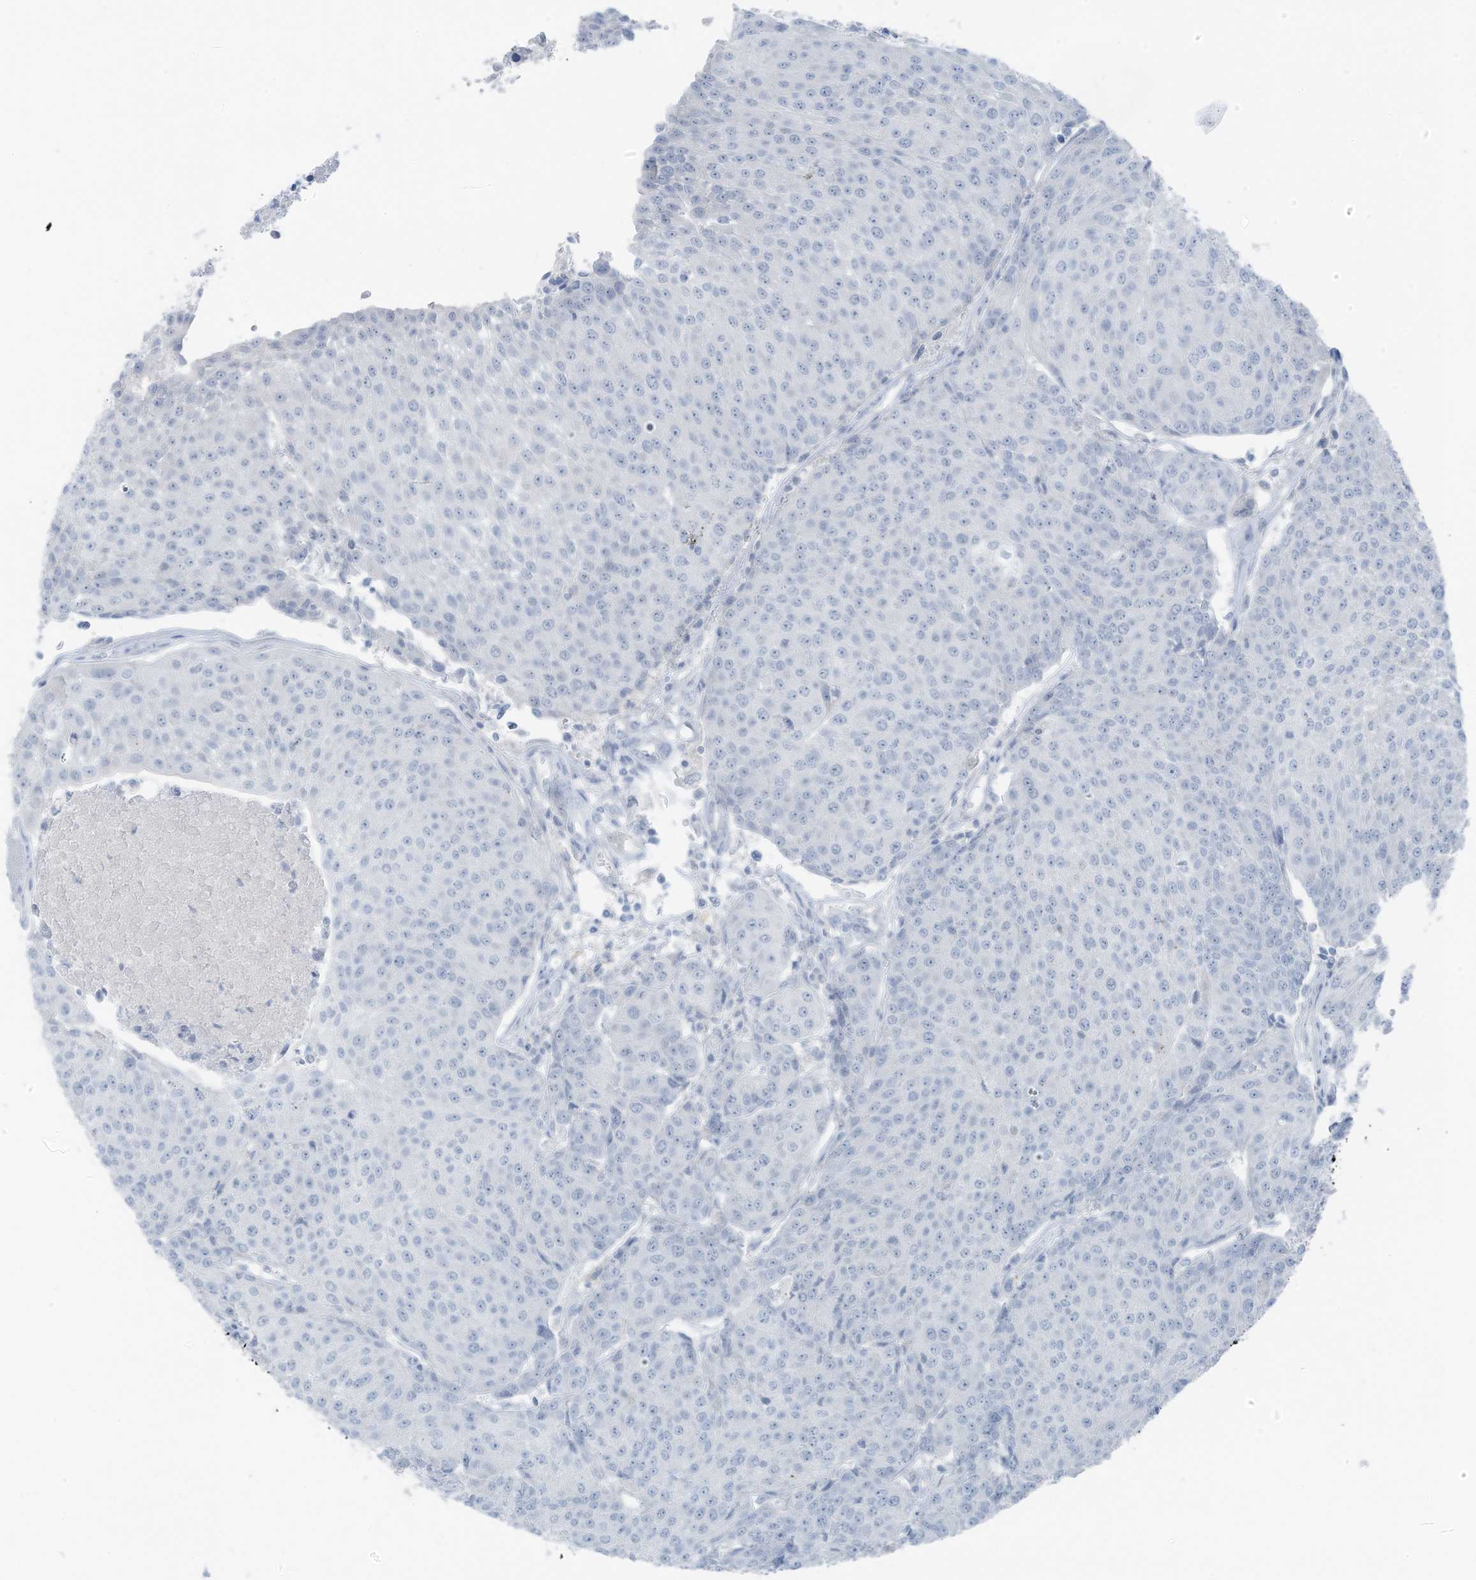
{"staining": {"intensity": "negative", "quantity": "none", "location": "none"}, "tissue": "urothelial cancer", "cell_type": "Tumor cells", "image_type": "cancer", "snomed": [{"axis": "morphology", "description": "Urothelial carcinoma, High grade"}, {"axis": "topography", "description": "Urinary bladder"}], "caption": "DAB (3,3'-diaminobenzidine) immunohistochemical staining of urothelial carcinoma (high-grade) exhibits no significant expression in tumor cells.", "gene": "SLC25A43", "patient": {"sex": "female", "age": 85}}